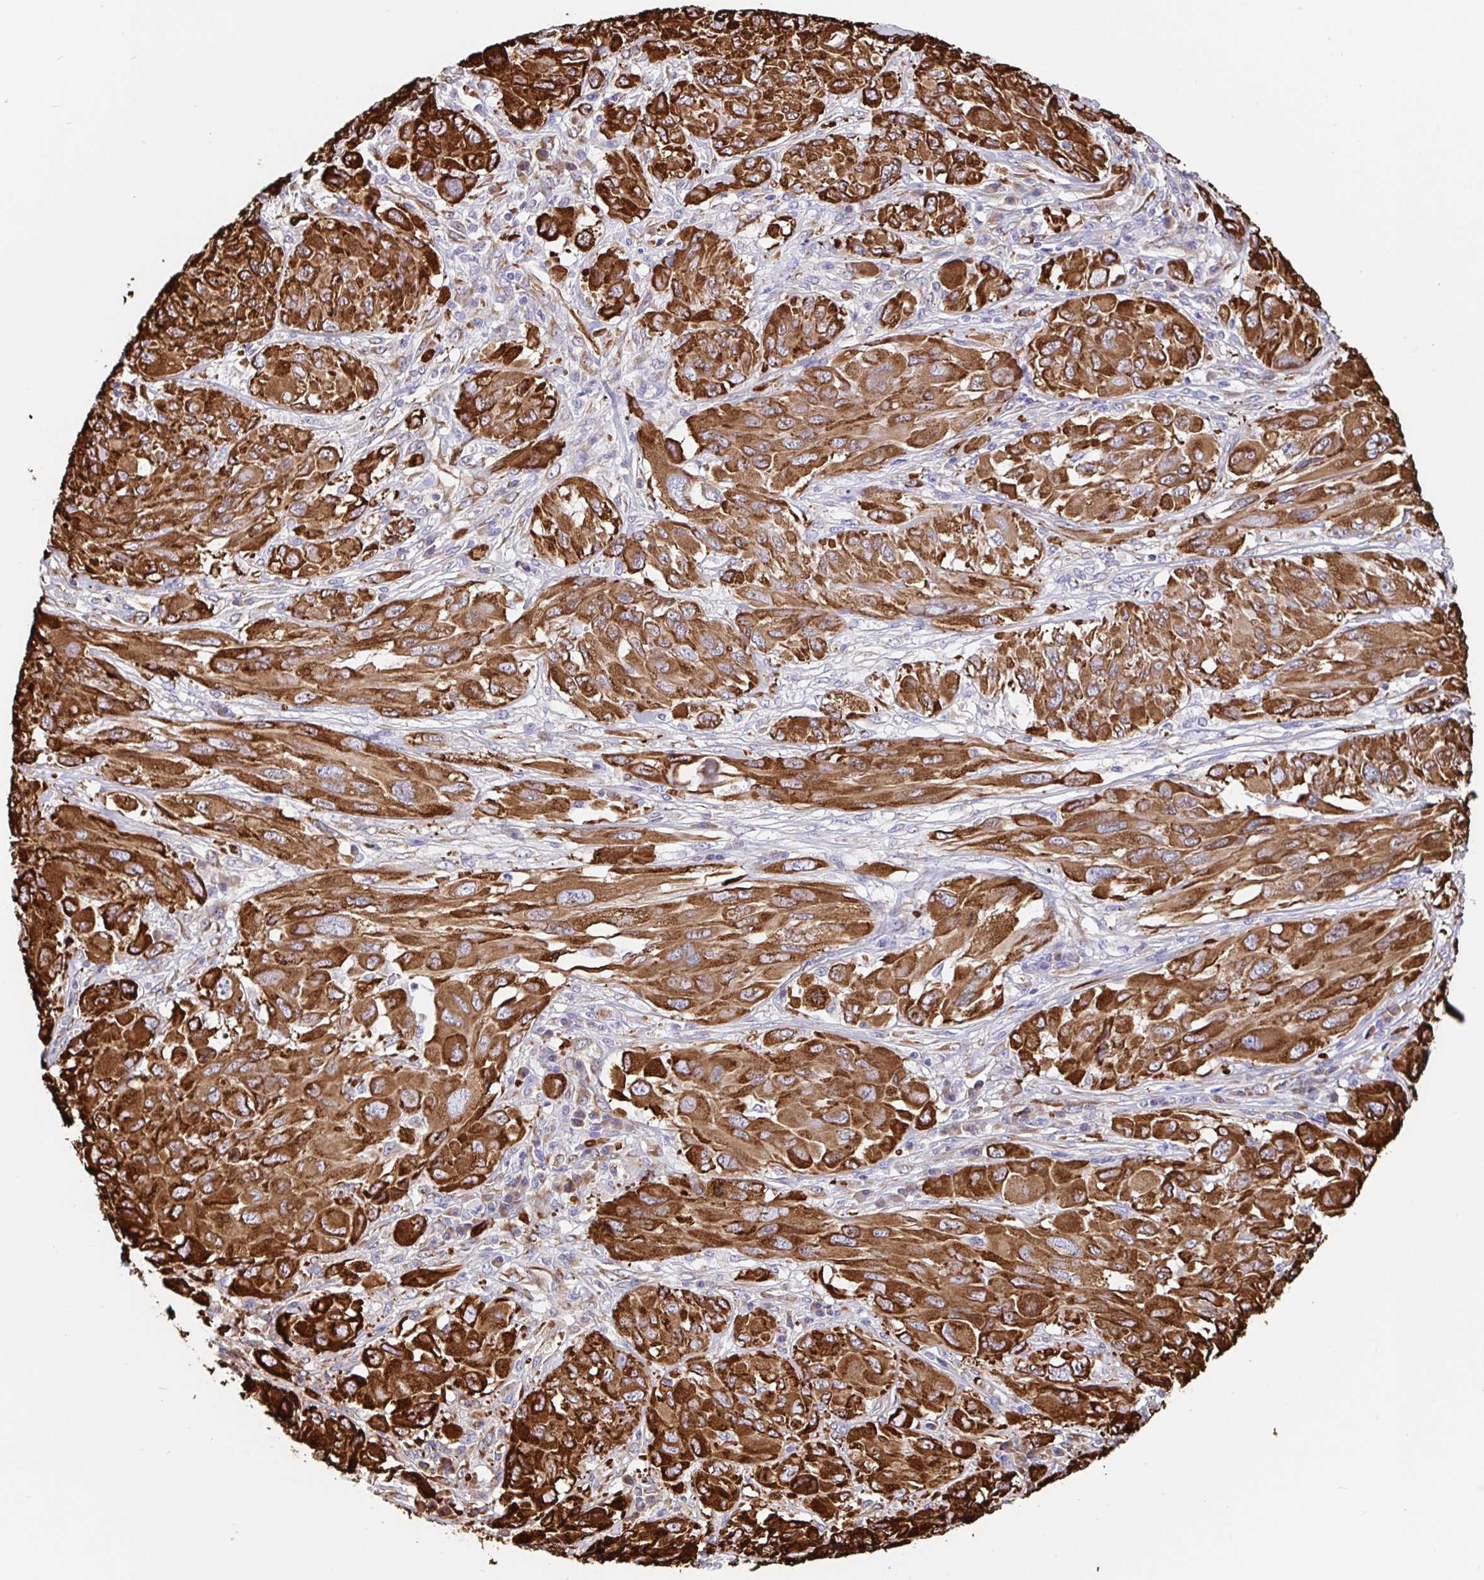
{"staining": {"intensity": "strong", "quantity": ">75%", "location": "cytoplasmic/membranous"}, "tissue": "melanoma", "cell_type": "Tumor cells", "image_type": "cancer", "snomed": [{"axis": "morphology", "description": "Malignant melanoma, NOS"}, {"axis": "topography", "description": "Skin"}], "caption": "Malignant melanoma stained with immunohistochemistry displays strong cytoplasmic/membranous expression in about >75% of tumor cells.", "gene": "MAOA", "patient": {"sex": "female", "age": 91}}